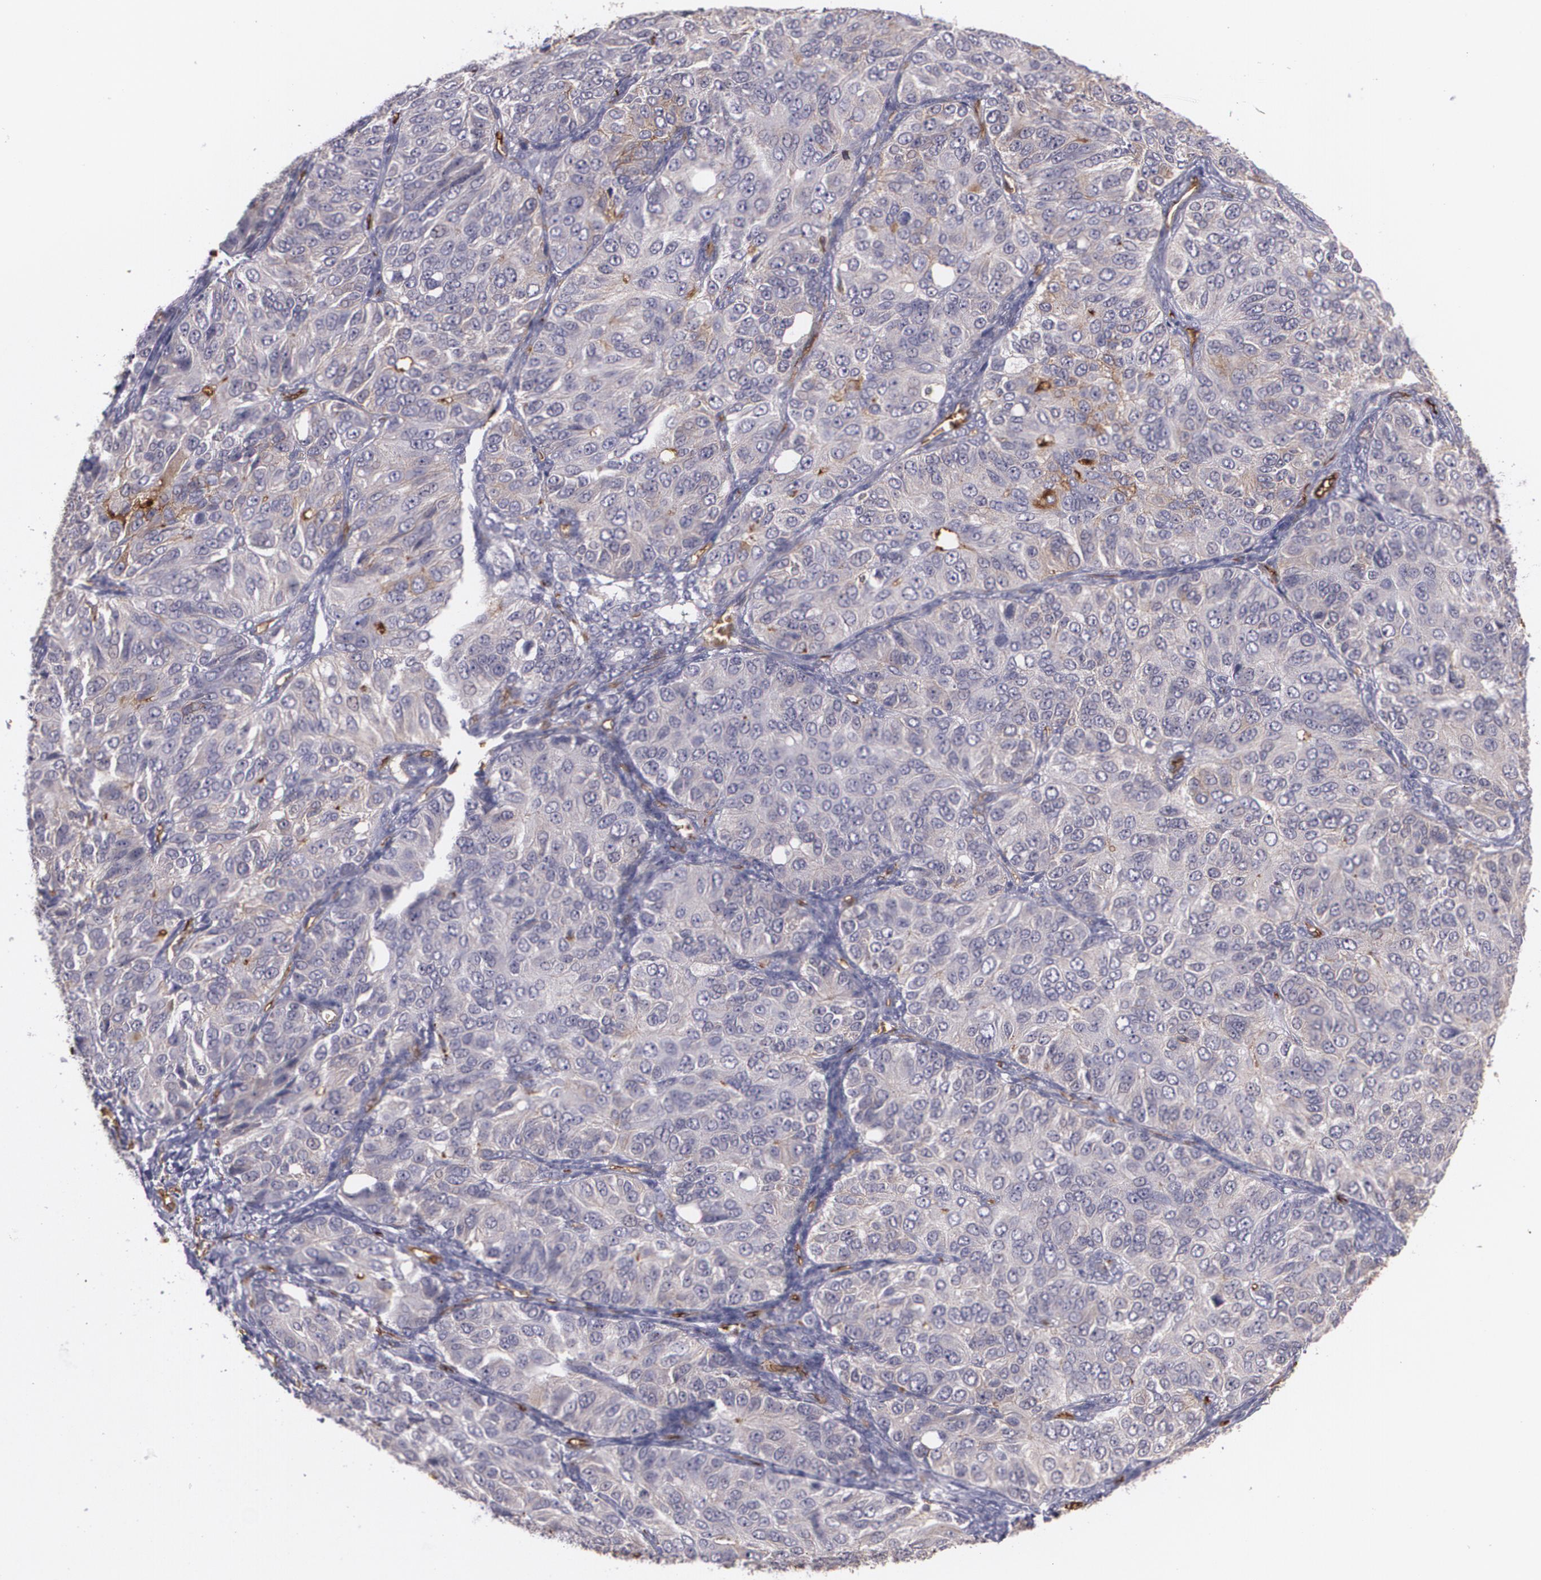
{"staining": {"intensity": "negative", "quantity": "none", "location": "none"}, "tissue": "ovarian cancer", "cell_type": "Tumor cells", "image_type": "cancer", "snomed": [{"axis": "morphology", "description": "Carcinoma, endometroid"}, {"axis": "topography", "description": "Ovary"}], "caption": "The immunohistochemistry photomicrograph has no significant staining in tumor cells of ovarian endometroid carcinoma tissue. (Stains: DAB immunohistochemistry (IHC) with hematoxylin counter stain, Microscopy: brightfield microscopy at high magnification).", "gene": "ACE", "patient": {"sex": "female", "age": 51}}